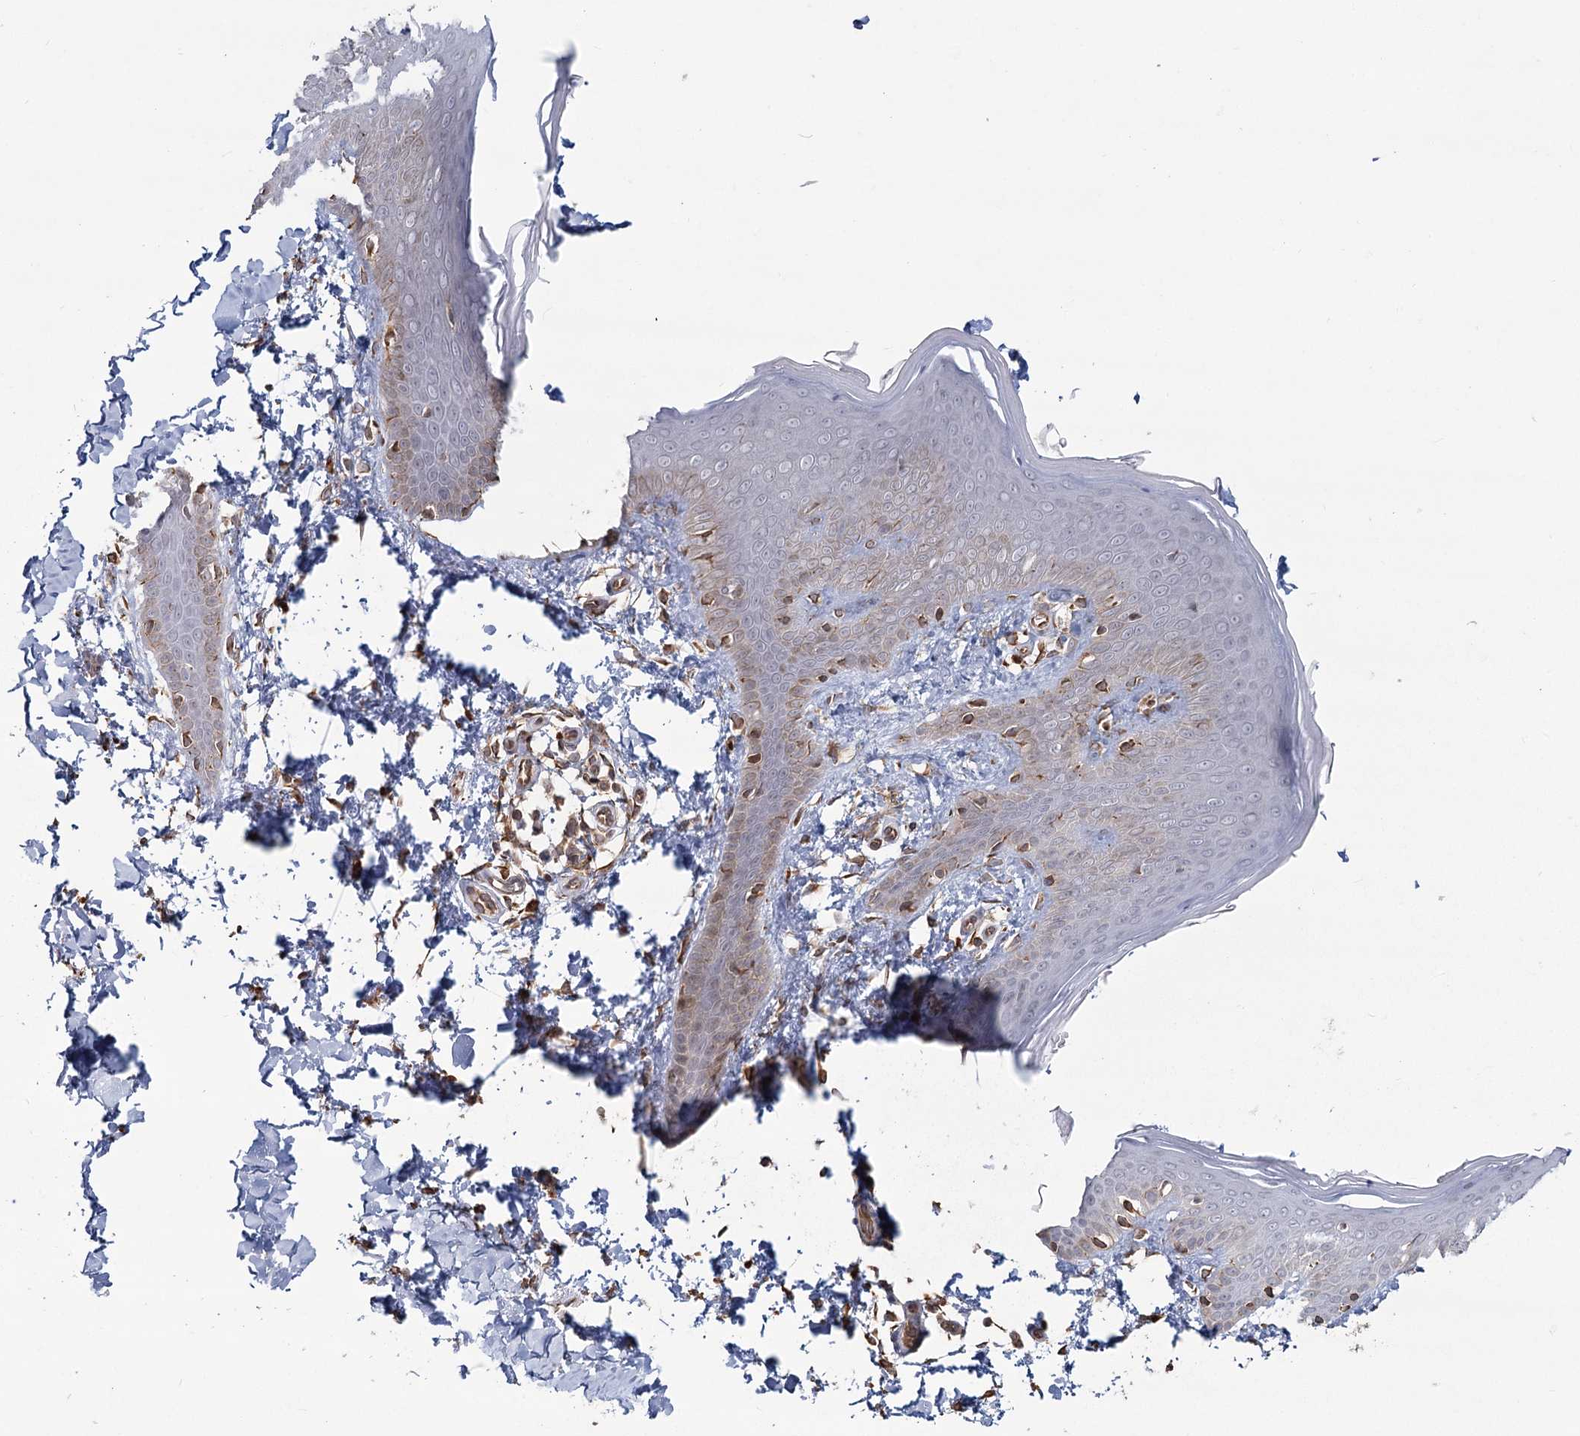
{"staining": {"intensity": "weak", "quantity": "25%-75%", "location": "cytoplasmic/membranous"}, "tissue": "skin", "cell_type": "Fibroblasts", "image_type": "normal", "snomed": [{"axis": "morphology", "description": "Normal tissue, NOS"}, {"axis": "topography", "description": "Skin"}], "caption": "Immunohistochemical staining of normal skin exhibits 25%-75% levels of weak cytoplasmic/membranous protein positivity in about 25%-75% of fibroblasts. (DAB IHC, brown staining for protein, blue staining for nuclei).", "gene": "AP2M1", "patient": {"sex": "male", "age": 36}}